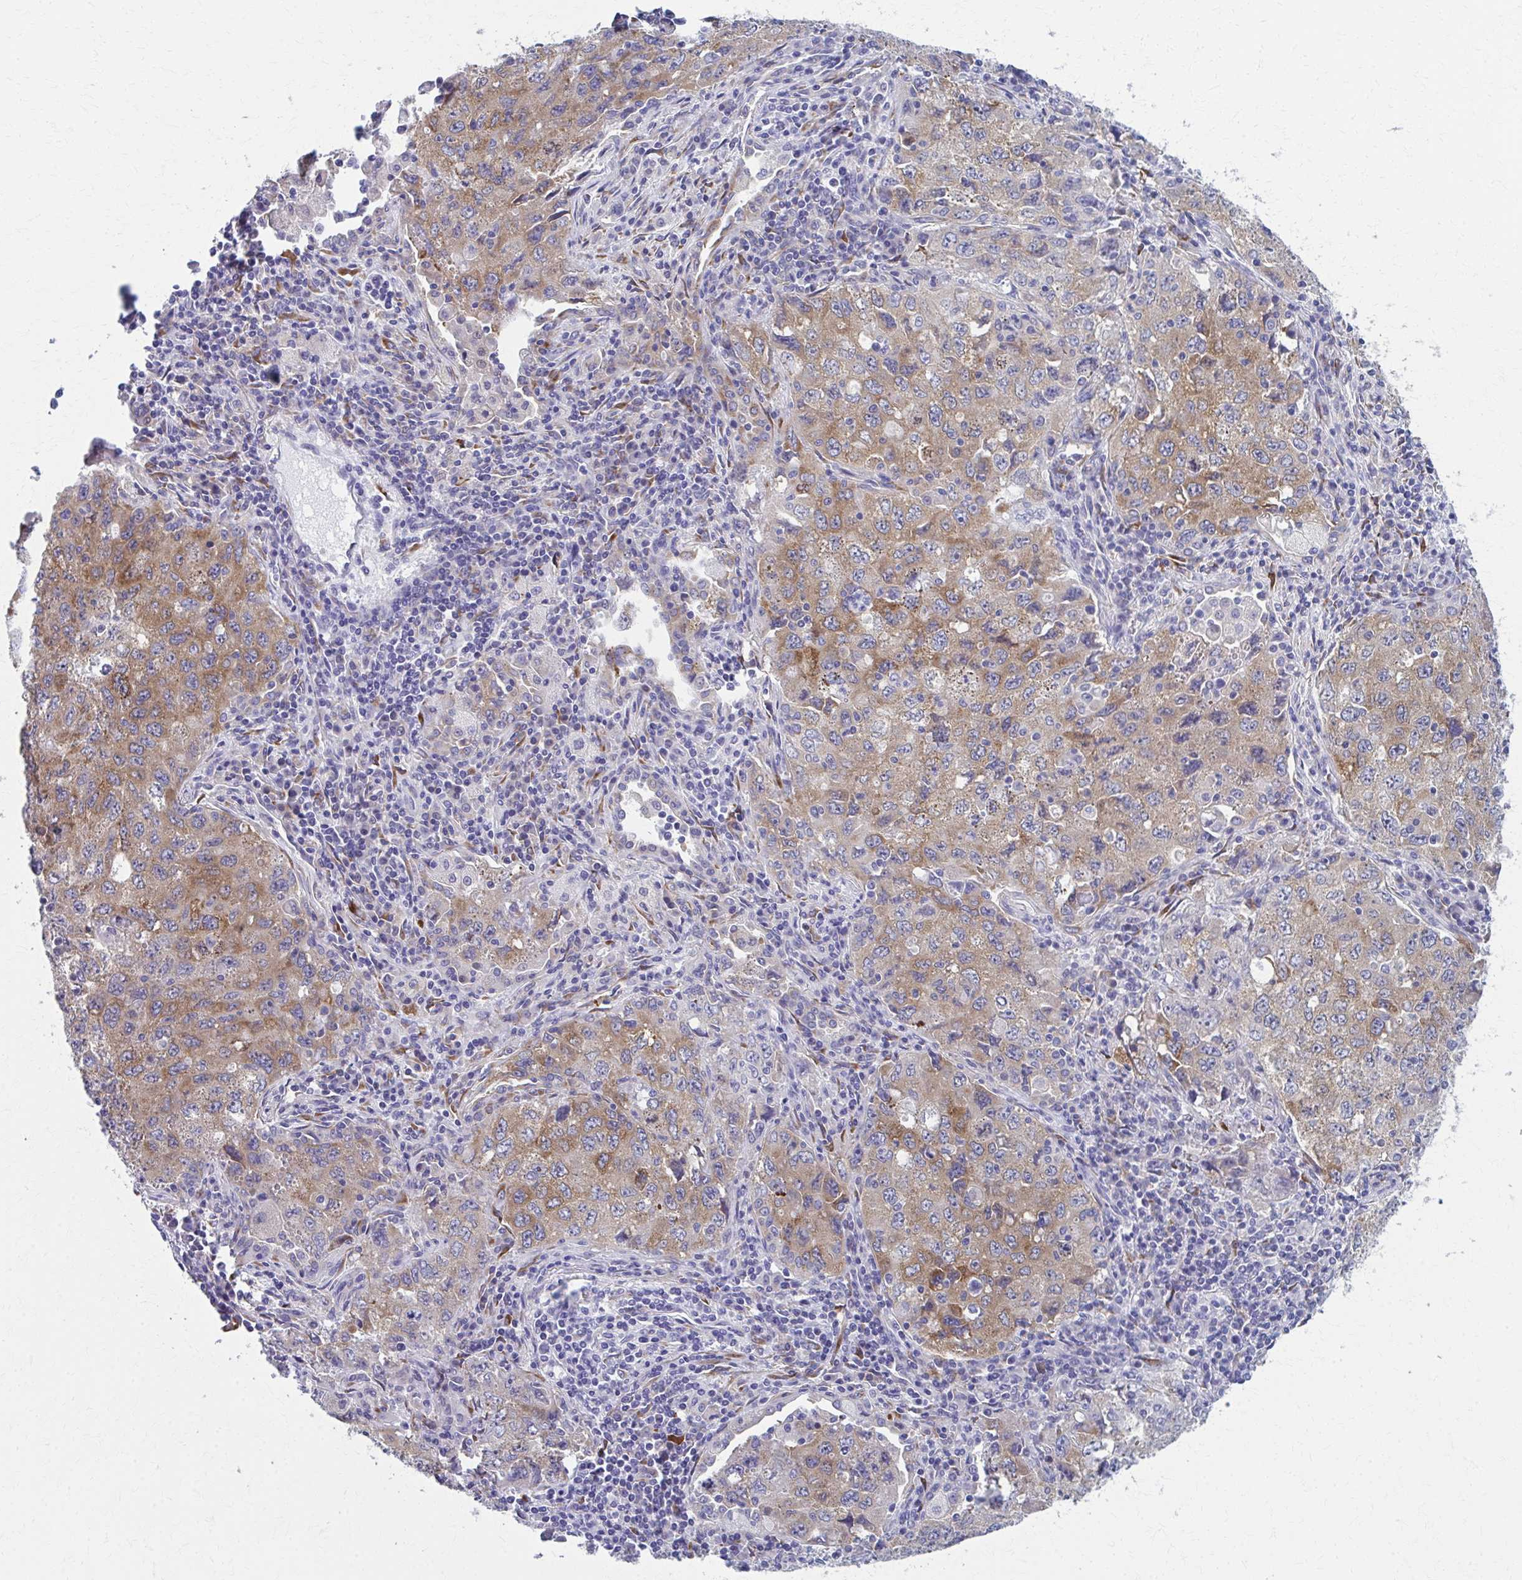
{"staining": {"intensity": "moderate", "quantity": ">75%", "location": "cytoplasmic/membranous"}, "tissue": "lung cancer", "cell_type": "Tumor cells", "image_type": "cancer", "snomed": [{"axis": "morphology", "description": "Adenocarcinoma, NOS"}, {"axis": "topography", "description": "Lung"}], "caption": "Human adenocarcinoma (lung) stained with a brown dye shows moderate cytoplasmic/membranous positive expression in about >75% of tumor cells.", "gene": "SPATS2L", "patient": {"sex": "female", "age": 57}}